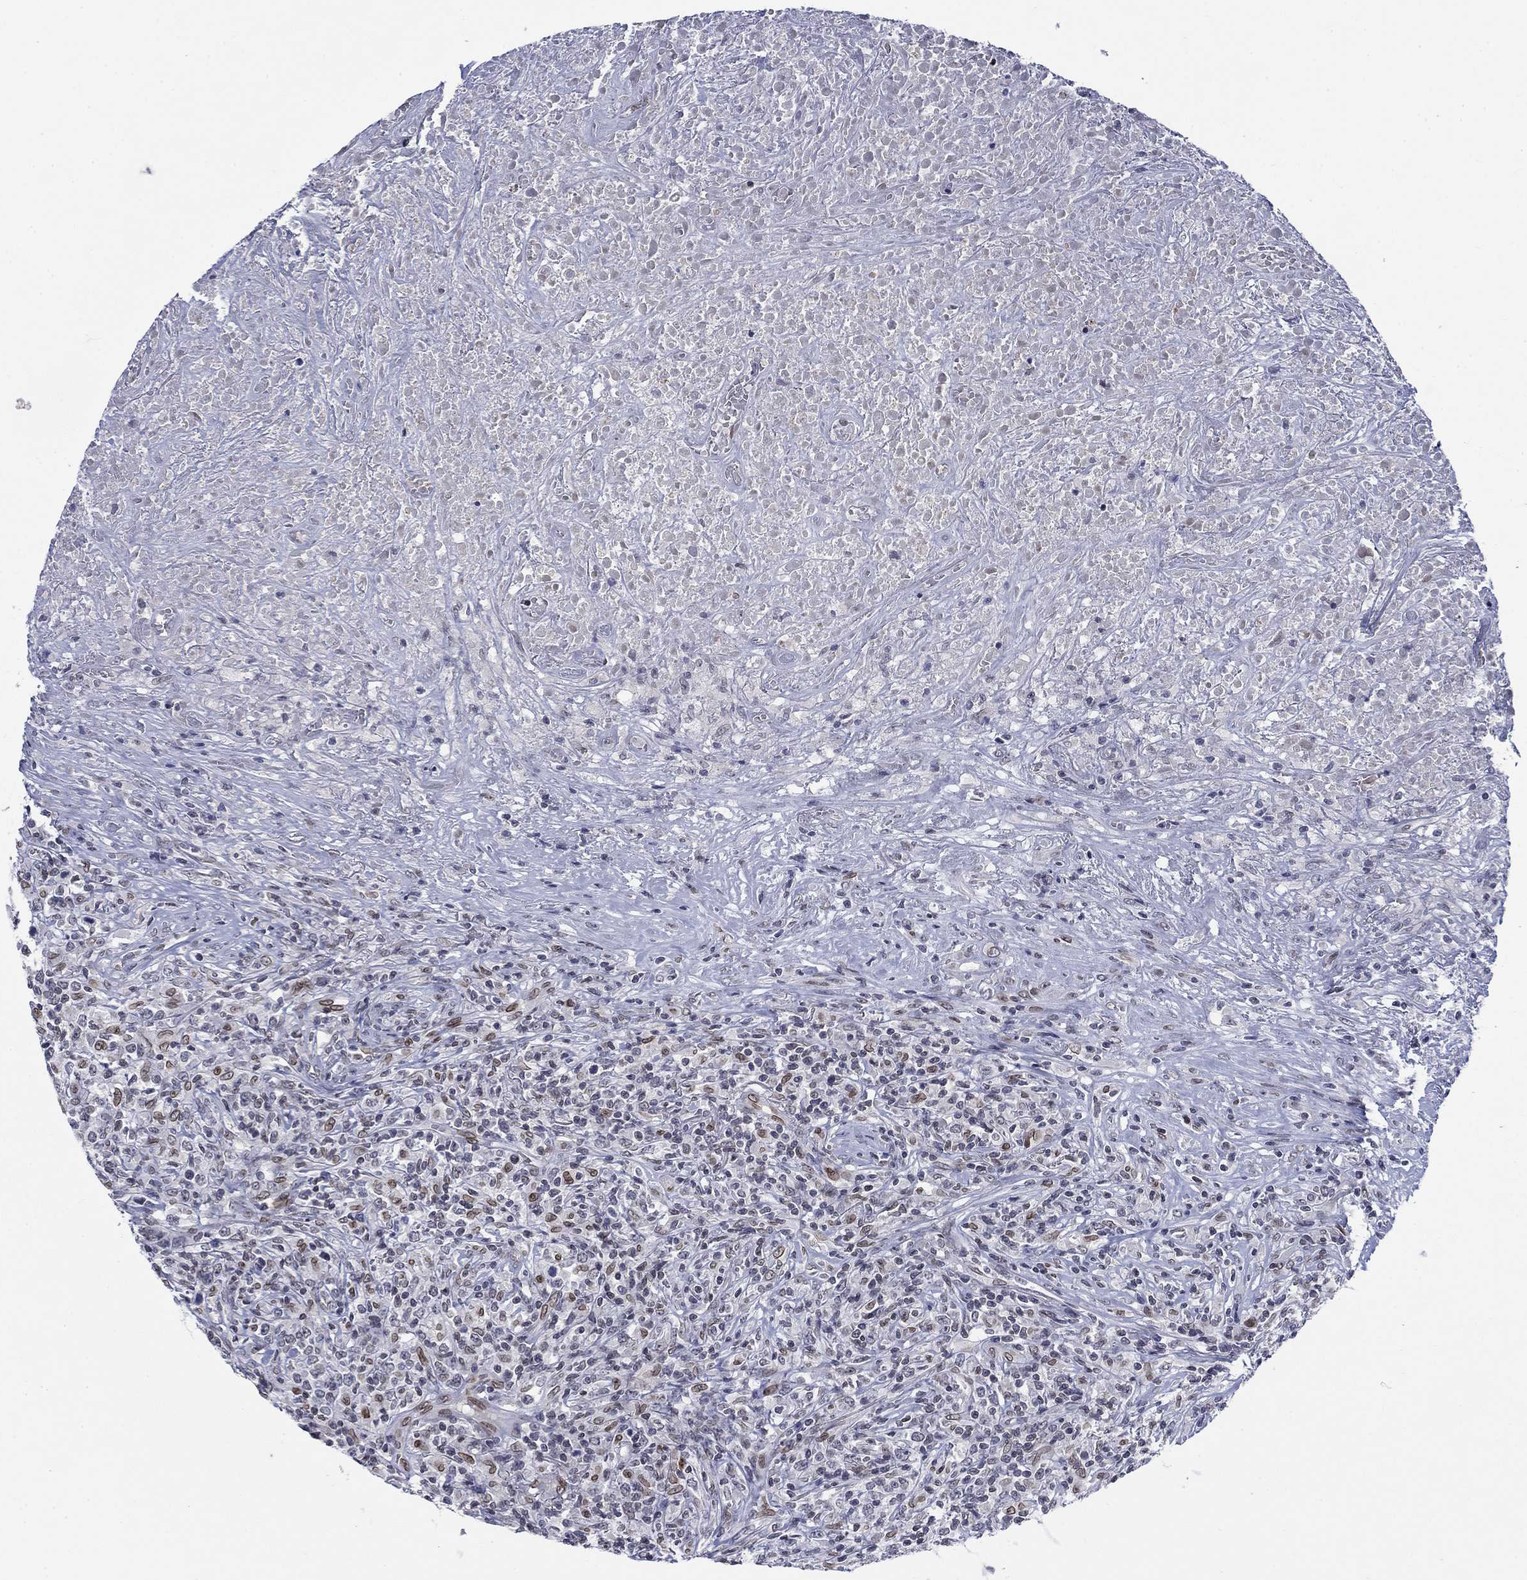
{"staining": {"intensity": "strong", "quantity": "25%-75%", "location": "cytoplasmic/membranous,nuclear"}, "tissue": "lymphoma", "cell_type": "Tumor cells", "image_type": "cancer", "snomed": [{"axis": "morphology", "description": "Malignant lymphoma, non-Hodgkin's type, High grade"}, {"axis": "topography", "description": "Lung"}], "caption": "Immunohistochemical staining of human malignant lymphoma, non-Hodgkin's type (high-grade) reveals high levels of strong cytoplasmic/membranous and nuclear staining in approximately 25%-75% of tumor cells.", "gene": "TOR1AIP1", "patient": {"sex": "male", "age": 79}}